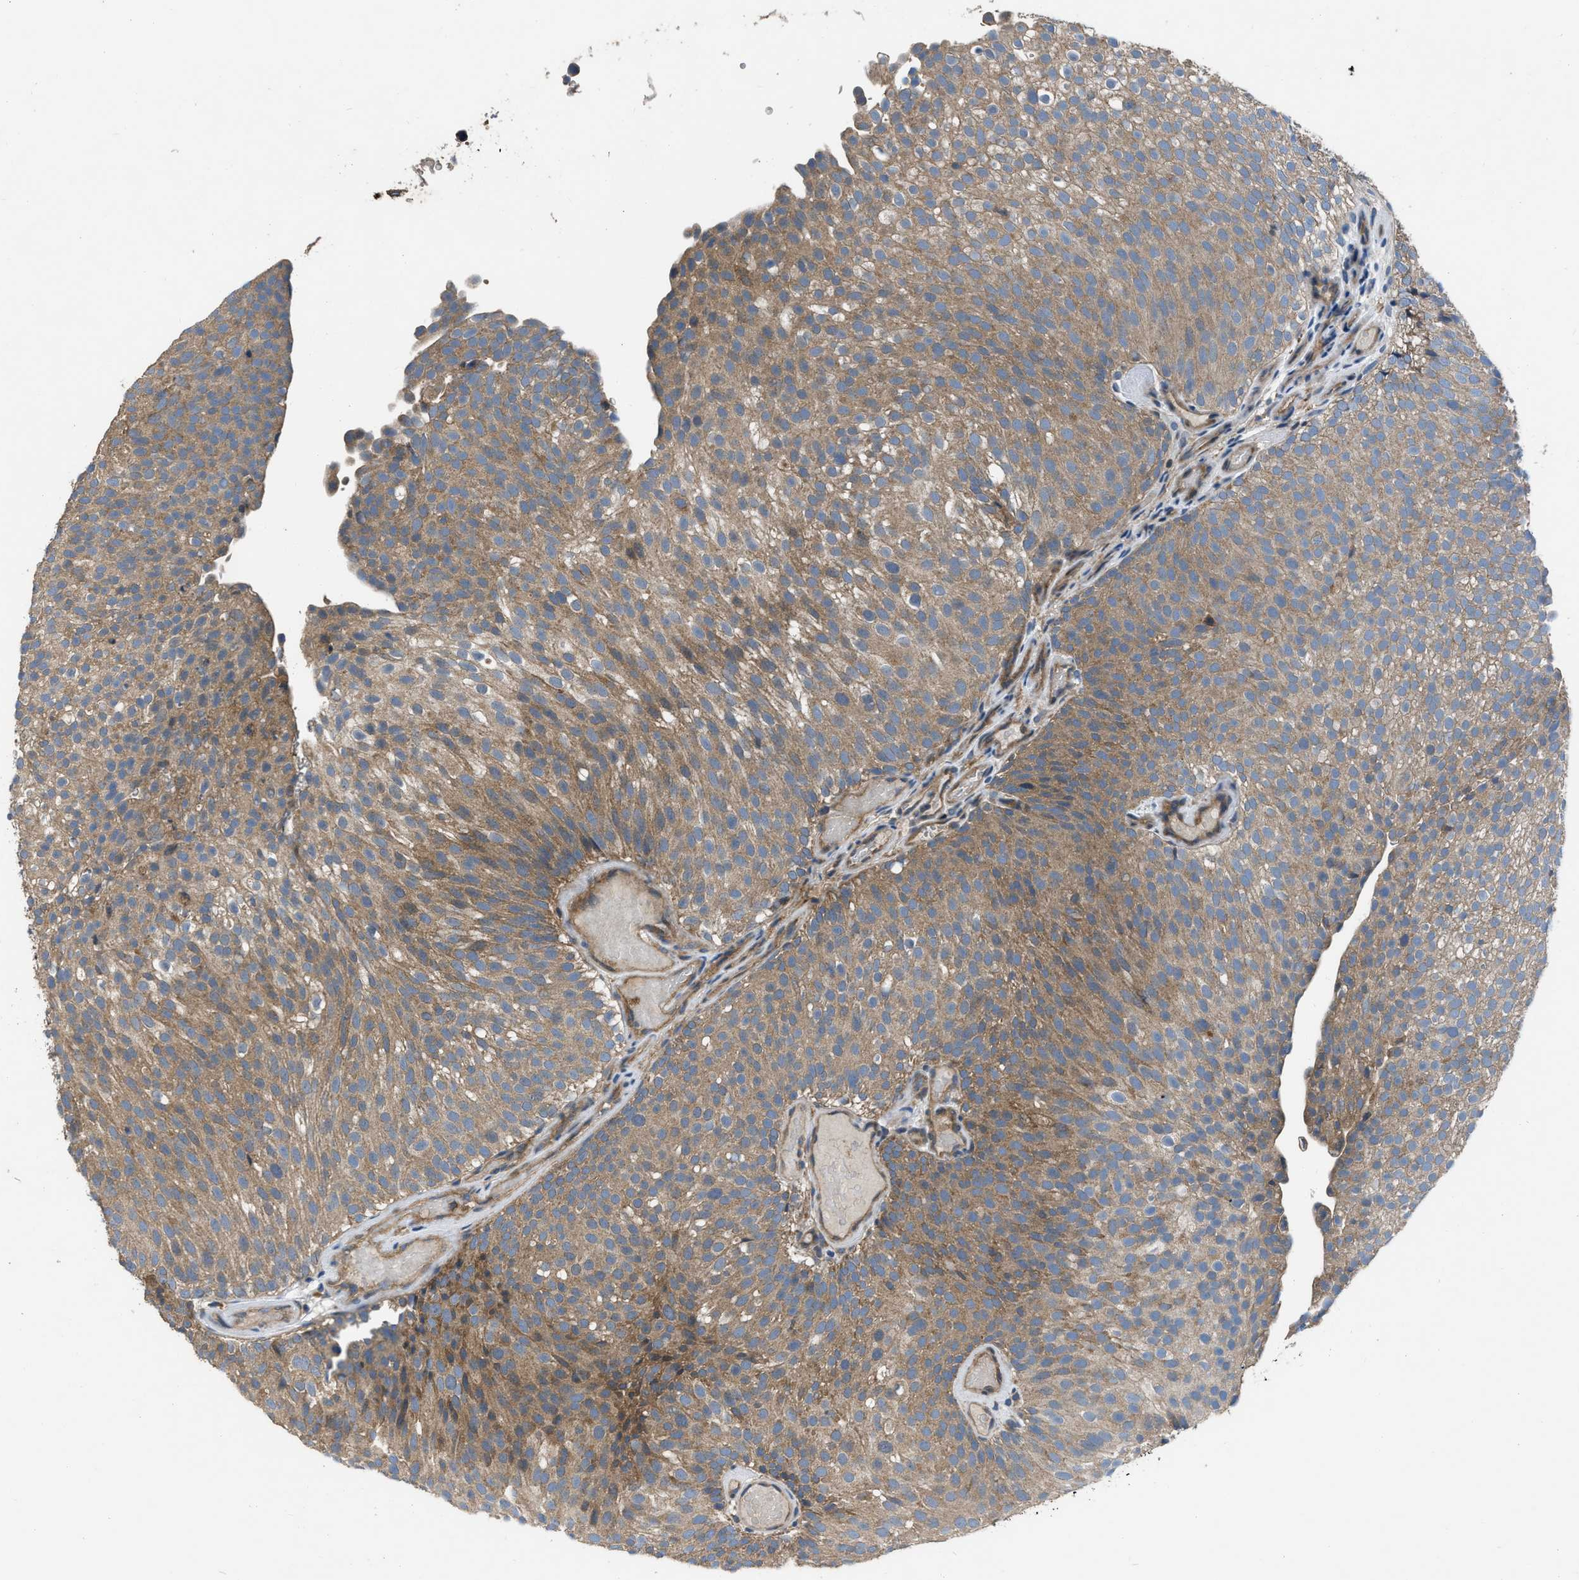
{"staining": {"intensity": "moderate", "quantity": ">75%", "location": "cytoplasmic/membranous"}, "tissue": "urothelial cancer", "cell_type": "Tumor cells", "image_type": "cancer", "snomed": [{"axis": "morphology", "description": "Urothelial carcinoma, Low grade"}, {"axis": "topography", "description": "Urinary bladder"}], "caption": "Urothelial carcinoma (low-grade) tissue shows moderate cytoplasmic/membranous positivity in approximately >75% of tumor cells, visualized by immunohistochemistry. (DAB (3,3'-diaminobenzidine) IHC with brightfield microscopy, high magnification).", "gene": "USP25", "patient": {"sex": "male", "age": 78}}